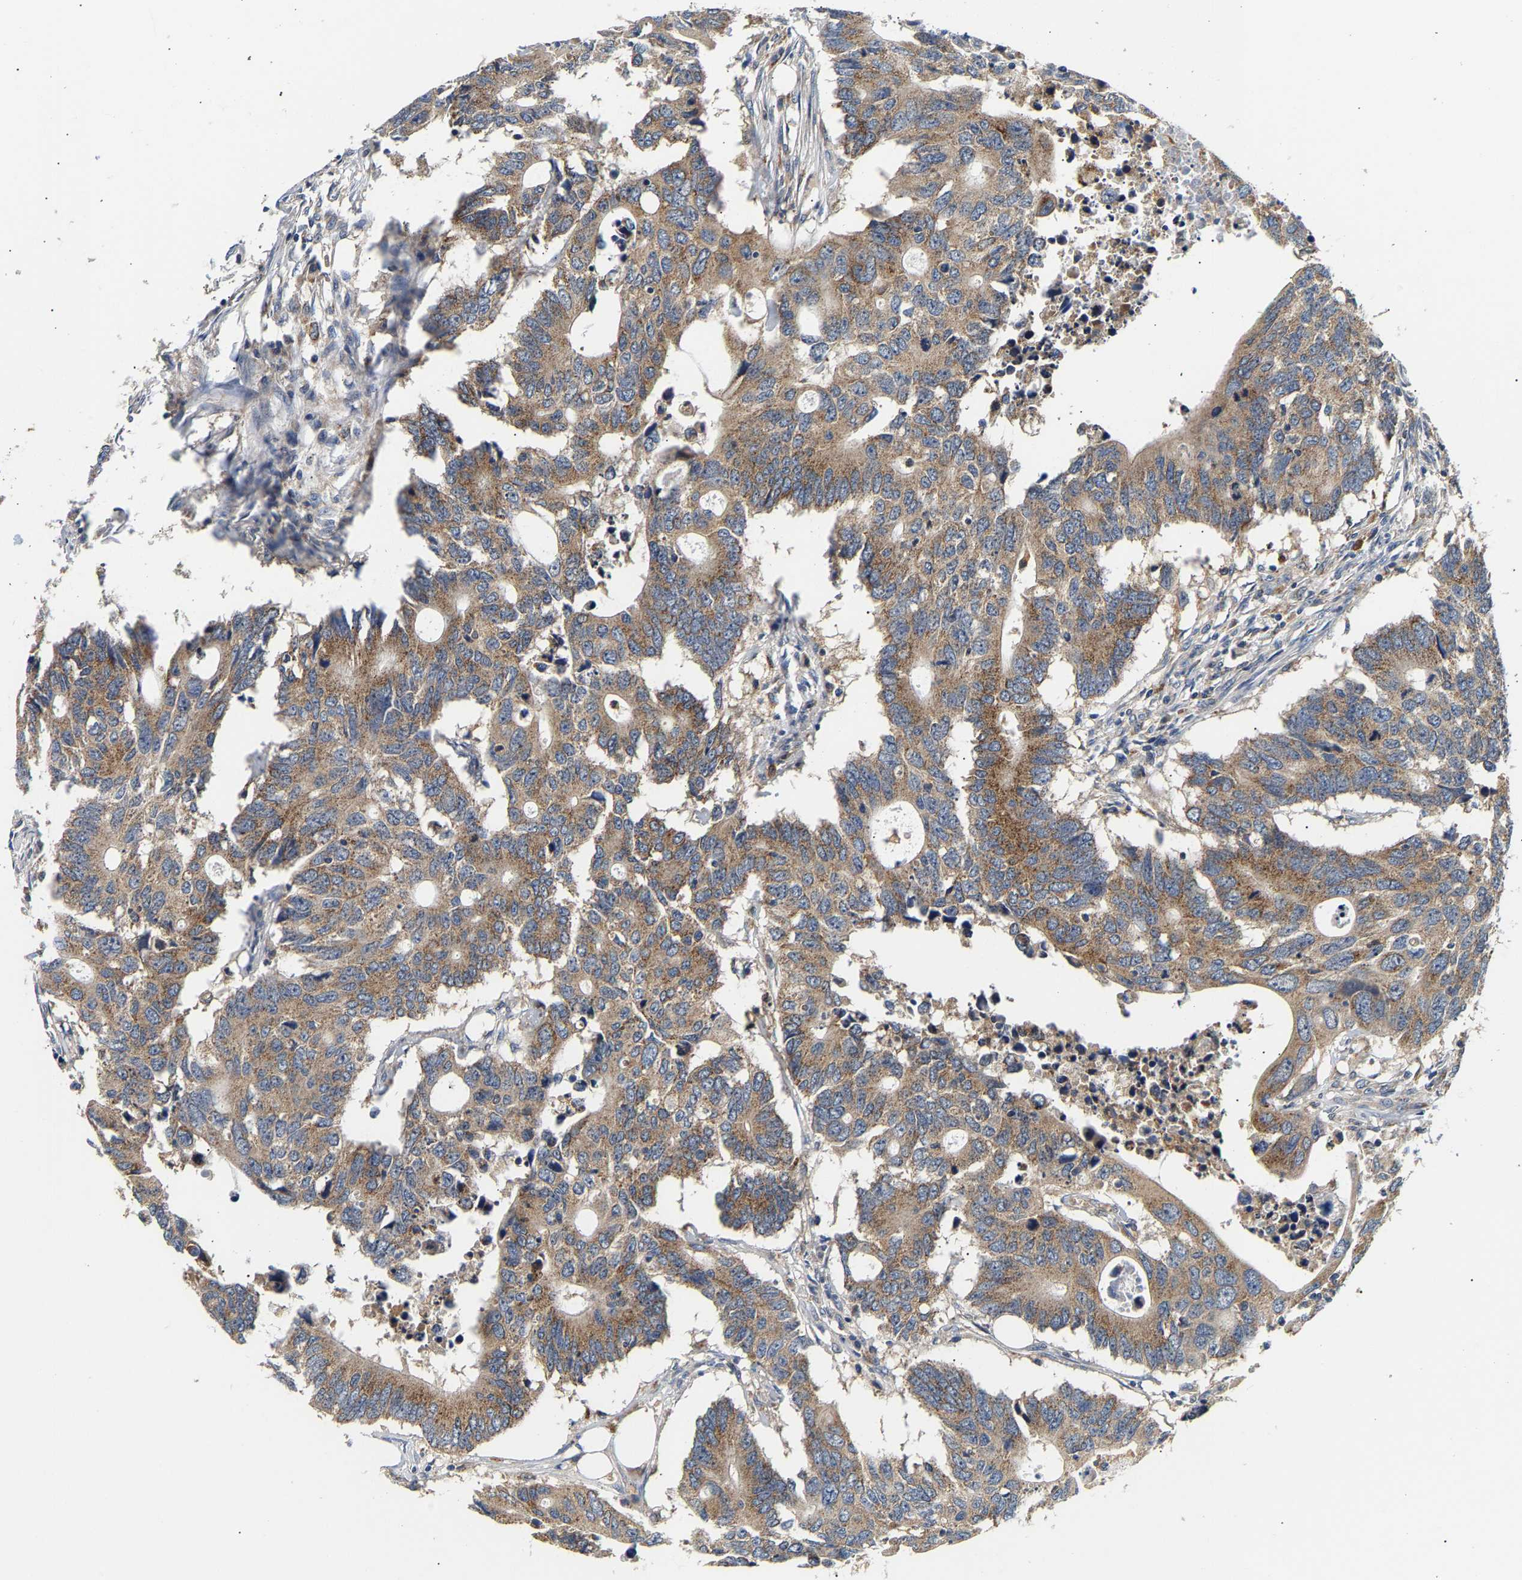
{"staining": {"intensity": "moderate", "quantity": ">75%", "location": "cytoplasmic/membranous"}, "tissue": "colorectal cancer", "cell_type": "Tumor cells", "image_type": "cancer", "snomed": [{"axis": "morphology", "description": "Adenocarcinoma, NOS"}, {"axis": "topography", "description": "Colon"}], "caption": "The immunohistochemical stain shows moderate cytoplasmic/membranous positivity in tumor cells of adenocarcinoma (colorectal) tissue.", "gene": "PPID", "patient": {"sex": "male", "age": 71}}